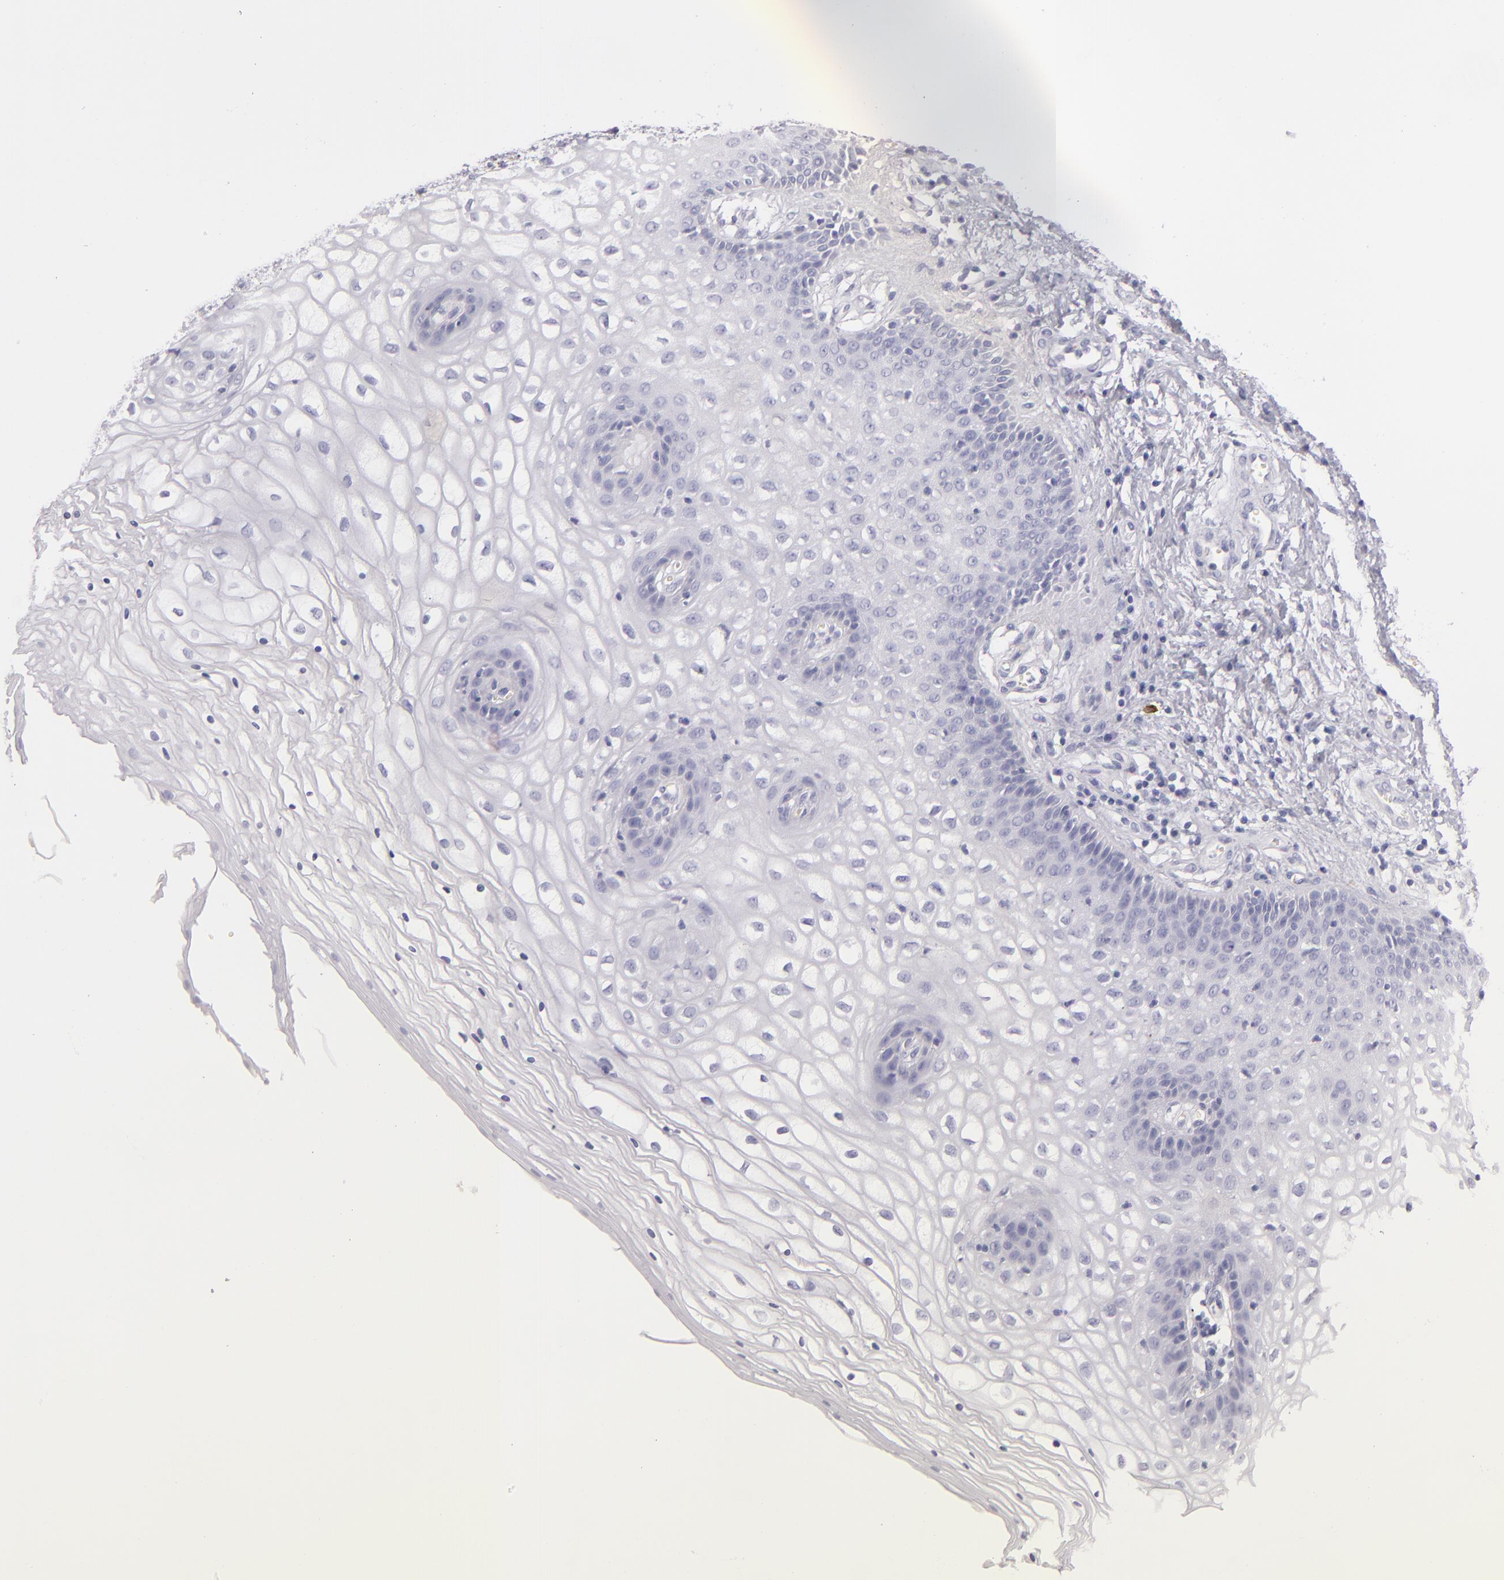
{"staining": {"intensity": "negative", "quantity": "none", "location": "none"}, "tissue": "vagina", "cell_type": "Squamous epithelial cells", "image_type": "normal", "snomed": [{"axis": "morphology", "description": "Normal tissue, NOS"}, {"axis": "topography", "description": "Vagina"}], "caption": "Immunohistochemical staining of unremarkable vagina shows no significant staining in squamous epithelial cells.", "gene": "TPSD1", "patient": {"sex": "female", "age": 34}}